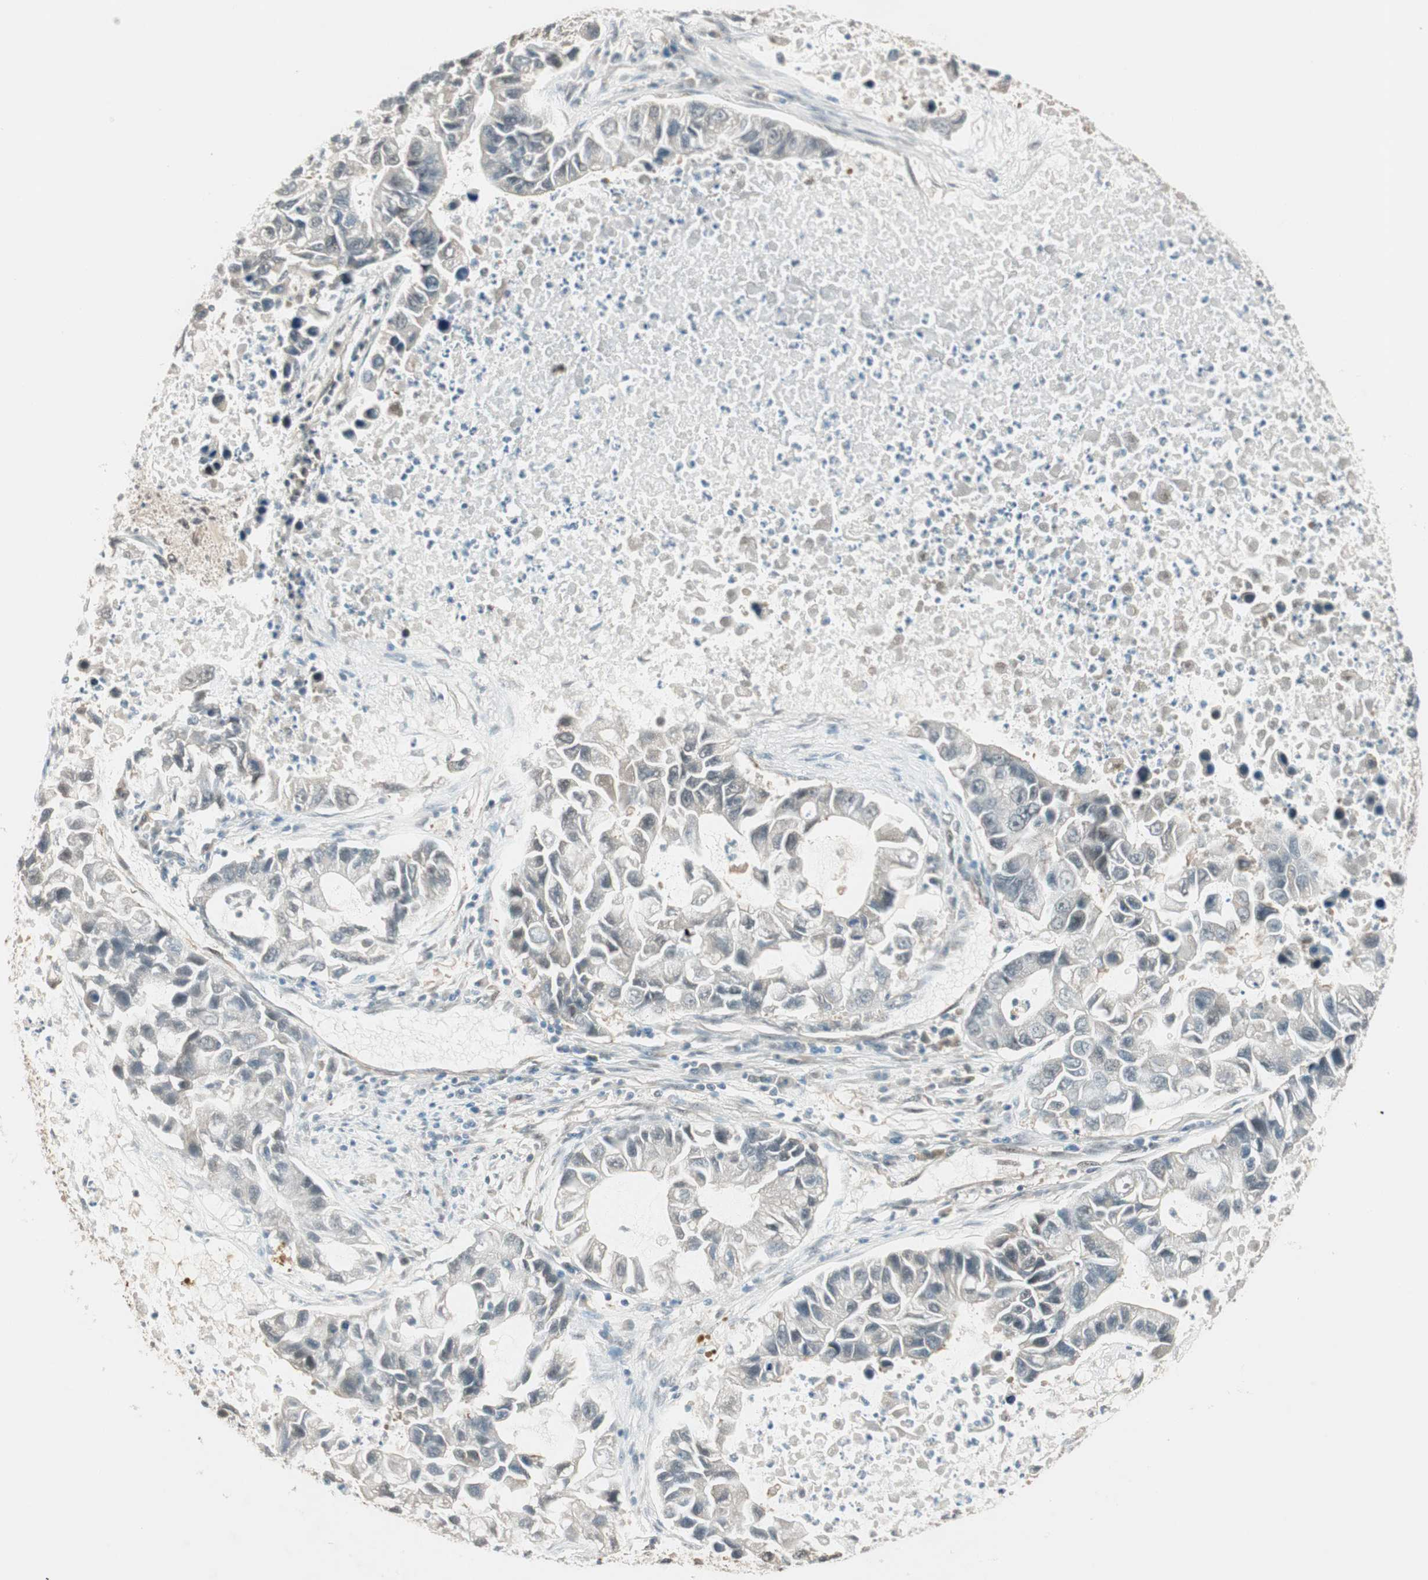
{"staining": {"intensity": "negative", "quantity": "none", "location": "none"}, "tissue": "lung cancer", "cell_type": "Tumor cells", "image_type": "cancer", "snomed": [{"axis": "morphology", "description": "Adenocarcinoma, NOS"}, {"axis": "topography", "description": "Lung"}], "caption": "Adenocarcinoma (lung) stained for a protein using IHC displays no staining tumor cells.", "gene": "PSMD8", "patient": {"sex": "female", "age": 51}}